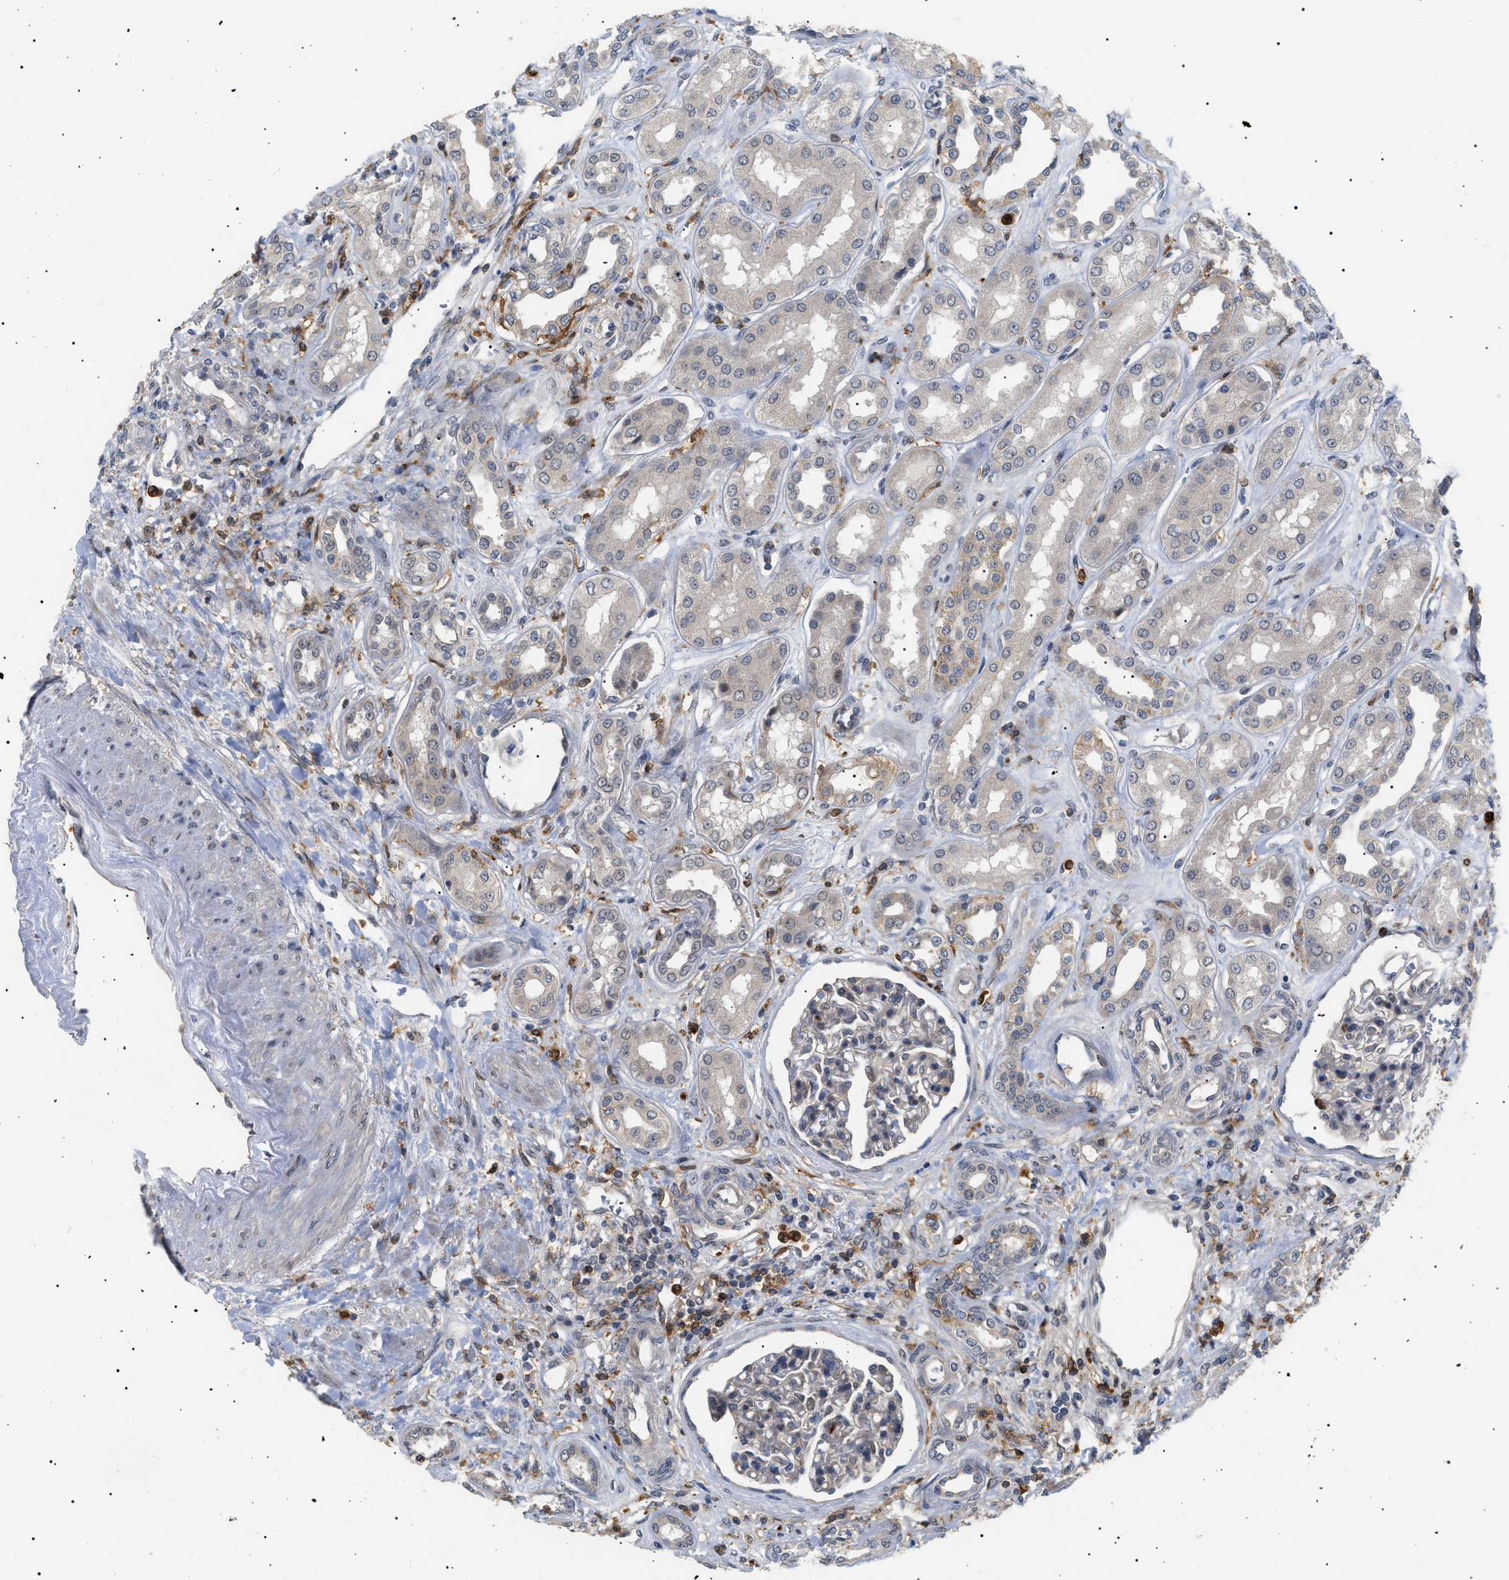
{"staining": {"intensity": "weak", "quantity": "<25%", "location": "cytoplasmic/membranous"}, "tissue": "kidney", "cell_type": "Cells in glomeruli", "image_type": "normal", "snomed": [{"axis": "morphology", "description": "Normal tissue, NOS"}, {"axis": "topography", "description": "Kidney"}], "caption": "Immunohistochemistry photomicrograph of unremarkable kidney stained for a protein (brown), which shows no staining in cells in glomeruli.", "gene": "CD300A", "patient": {"sex": "male", "age": 59}}